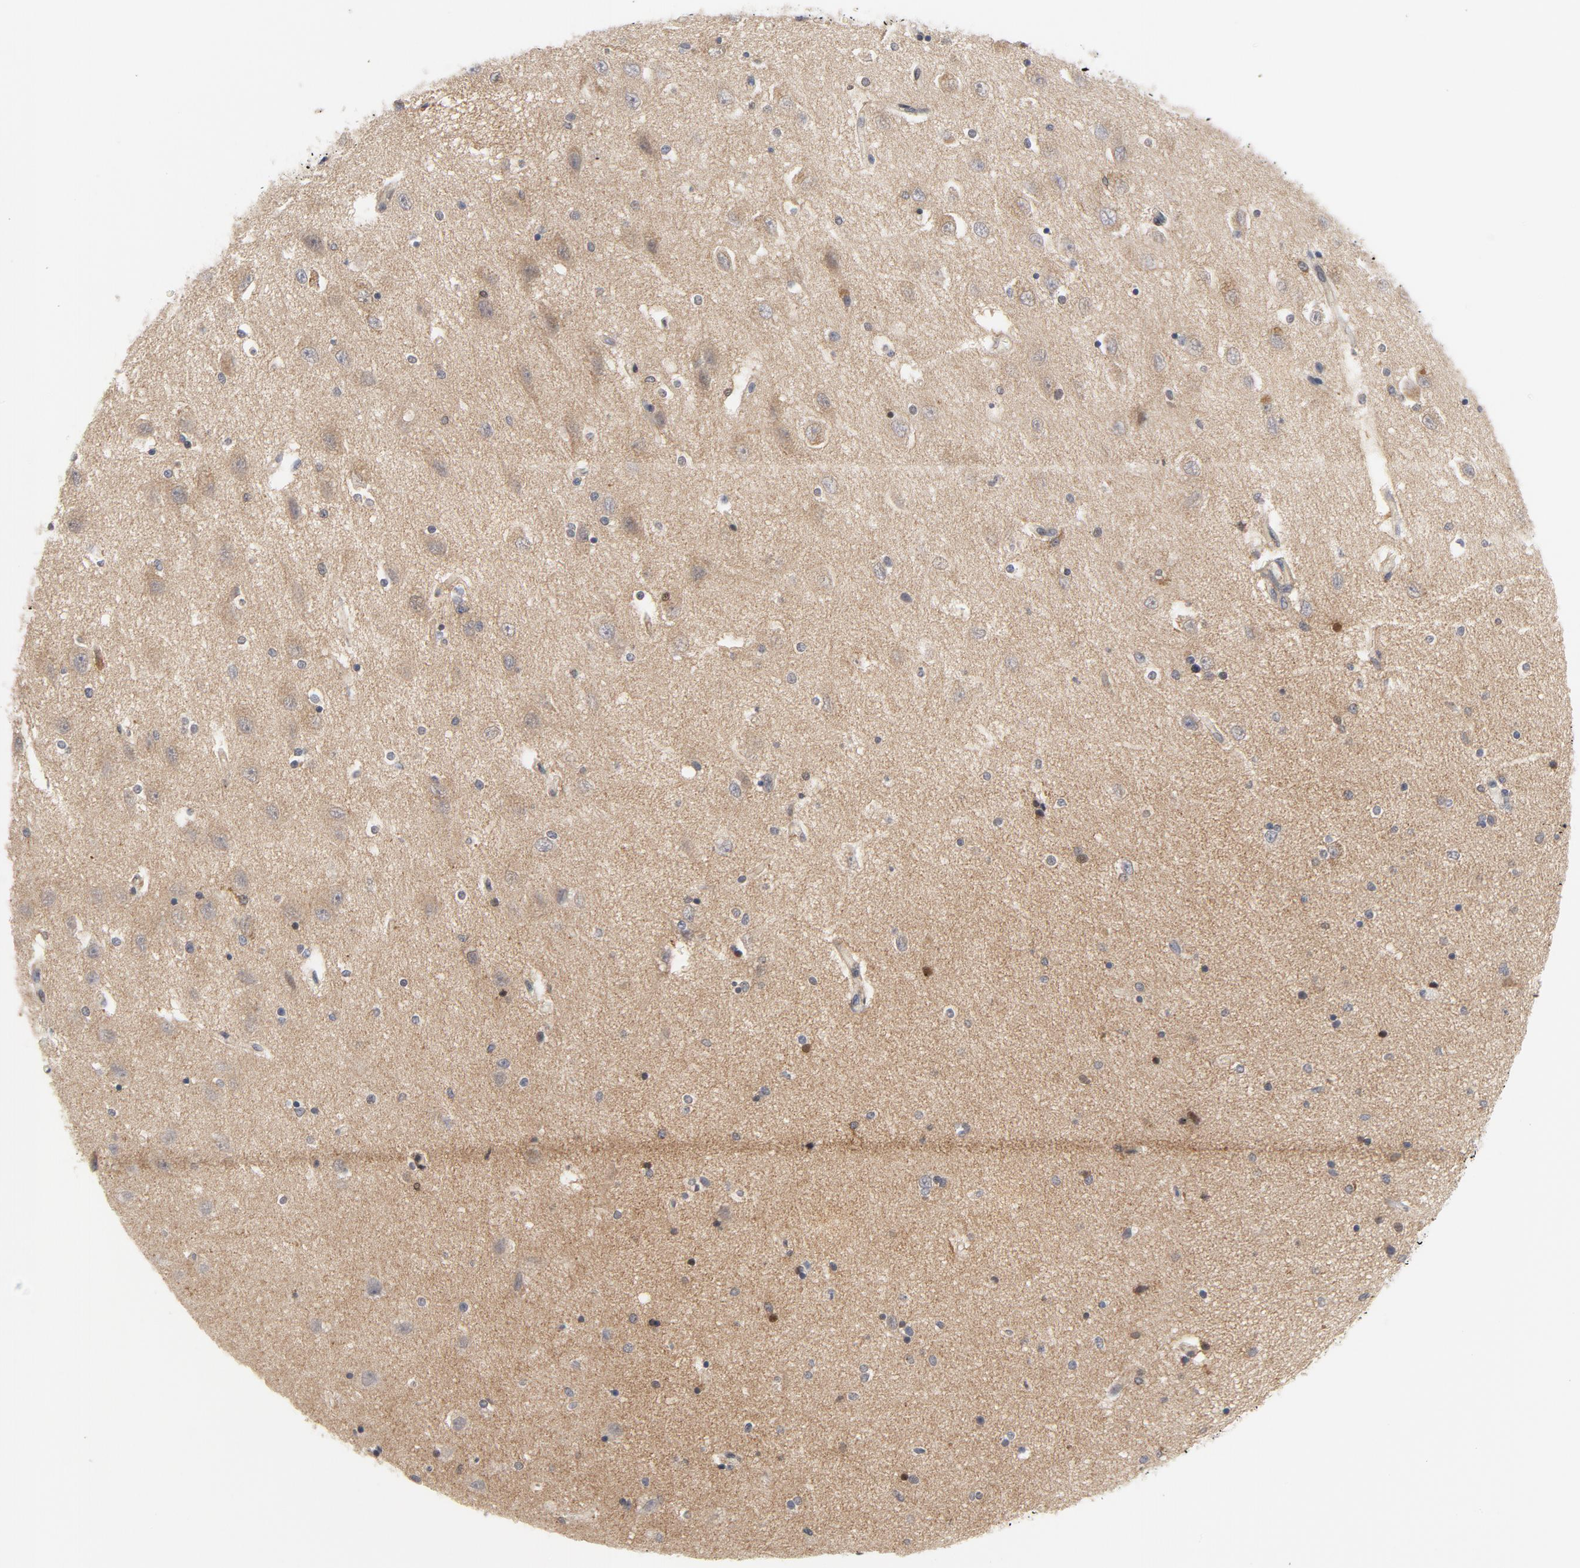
{"staining": {"intensity": "weak", "quantity": "25%-75%", "location": "cytoplasmic/membranous,nuclear"}, "tissue": "hippocampus", "cell_type": "Glial cells", "image_type": "normal", "snomed": [{"axis": "morphology", "description": "Normal tissue, NOS"}, {"axis": "topography", "description": "Hippocampus"}], "caption": "The photomicrograph shows a brown stain indicating the presence of a protein in the cytoplasmic/membranous,nuclear of glial cells in hippocampus.", "gene": "RAPGEF4", "patient": {"sex": "female", "age": 54}}